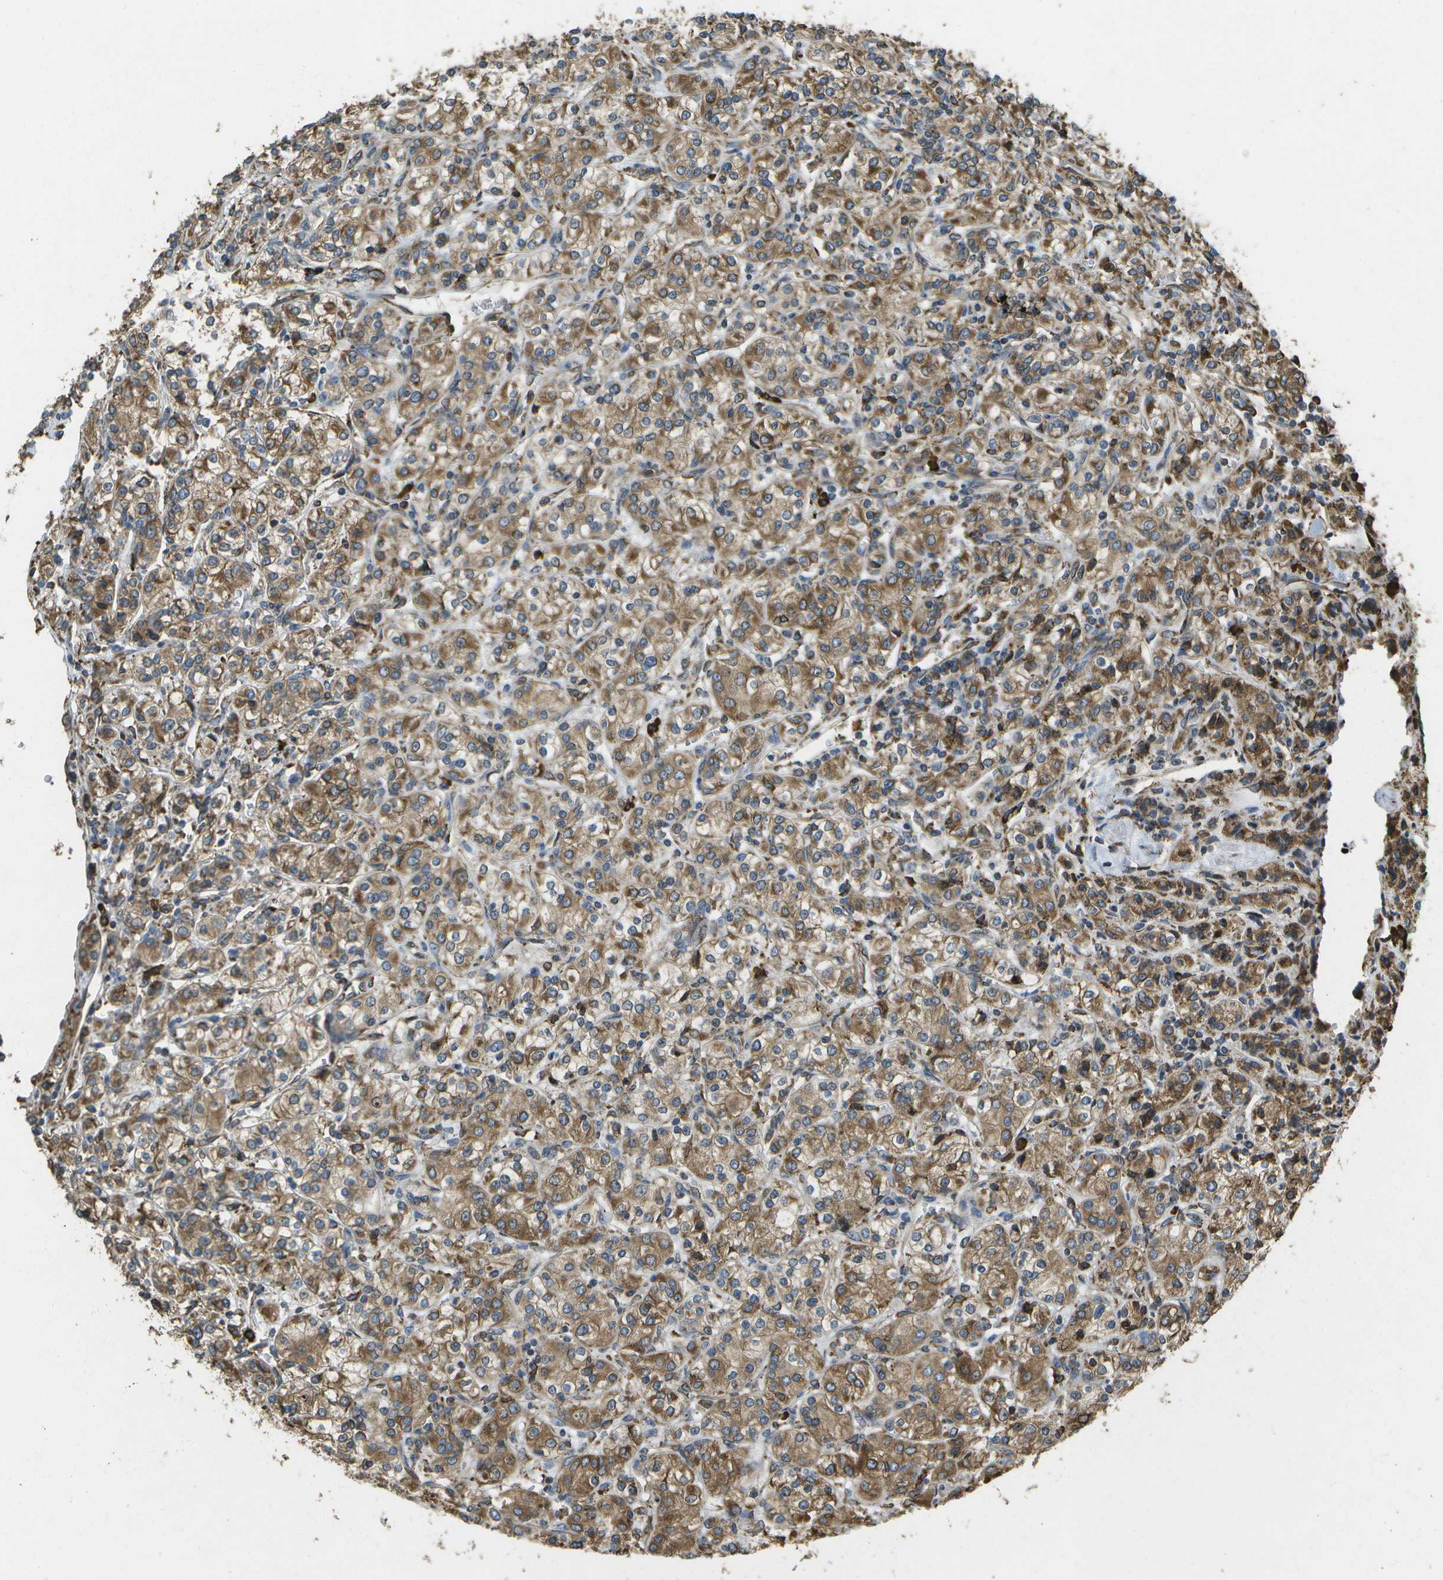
{"staining": {"intensity": "moderate", "quantity": ">75%", "location": "cytoplasmic/membranous"}, "tissue": "renal cancer", "cell_type": "Tumor cells", "image_type": "cancer", "snomed": [{"axis": "morphology", "description": "Adenocarcinoma, NOS"}, {"axis": "topography", "description": "Kidney"}], "caption": "A histopathology image showing moderate cytoplasmic/membranous staining in about >75% of tumor cells in renal cancer, as visualized by brown immunohistochemical staining.", "gene": "PDIA4", "patient": {"sex": "male", "age": 77}}